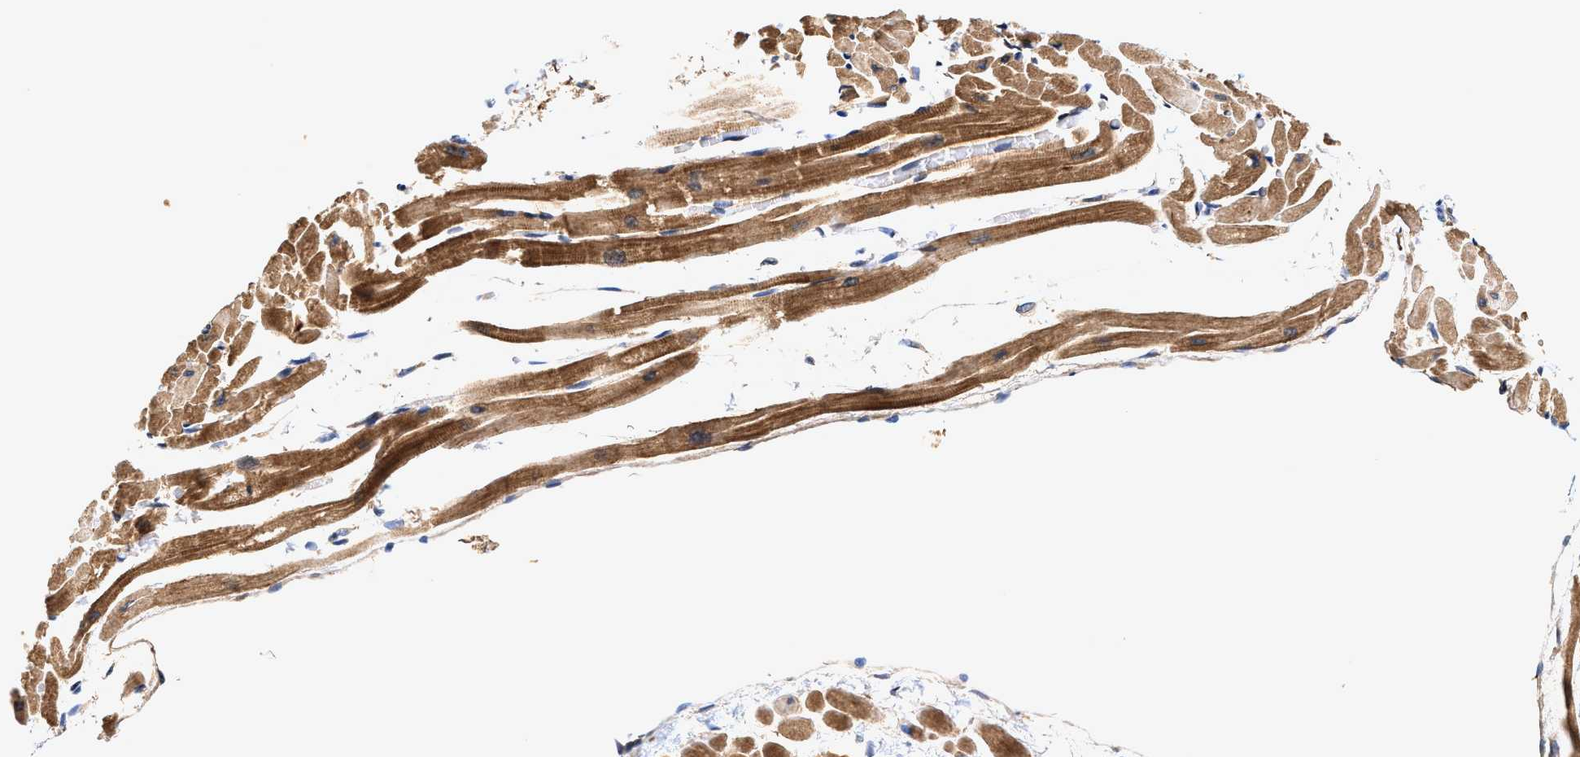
{"staining": {"intensity": "moderate", "quantity": ">75%", "location": "cytoplasmic/membranous"}, "tissue": "heart muscle", "cell_type": "Cardiomyocytes", "image_type": "normal", "snomed": [{"axis": "morphology", "description": "Normal tissue, NOS"}, {"axis": "topography", "description": "Heart"}], "caption": "High-power microscopy captured an immunohistochemistry photomicrograph of unremarkable heart muscle, revealing moderate cytoplasmic/membranous expression in approximately >75% of cardiomyocytes.", "gene": "EFNA4", "patient": {"sex": "male", "age": 45}}